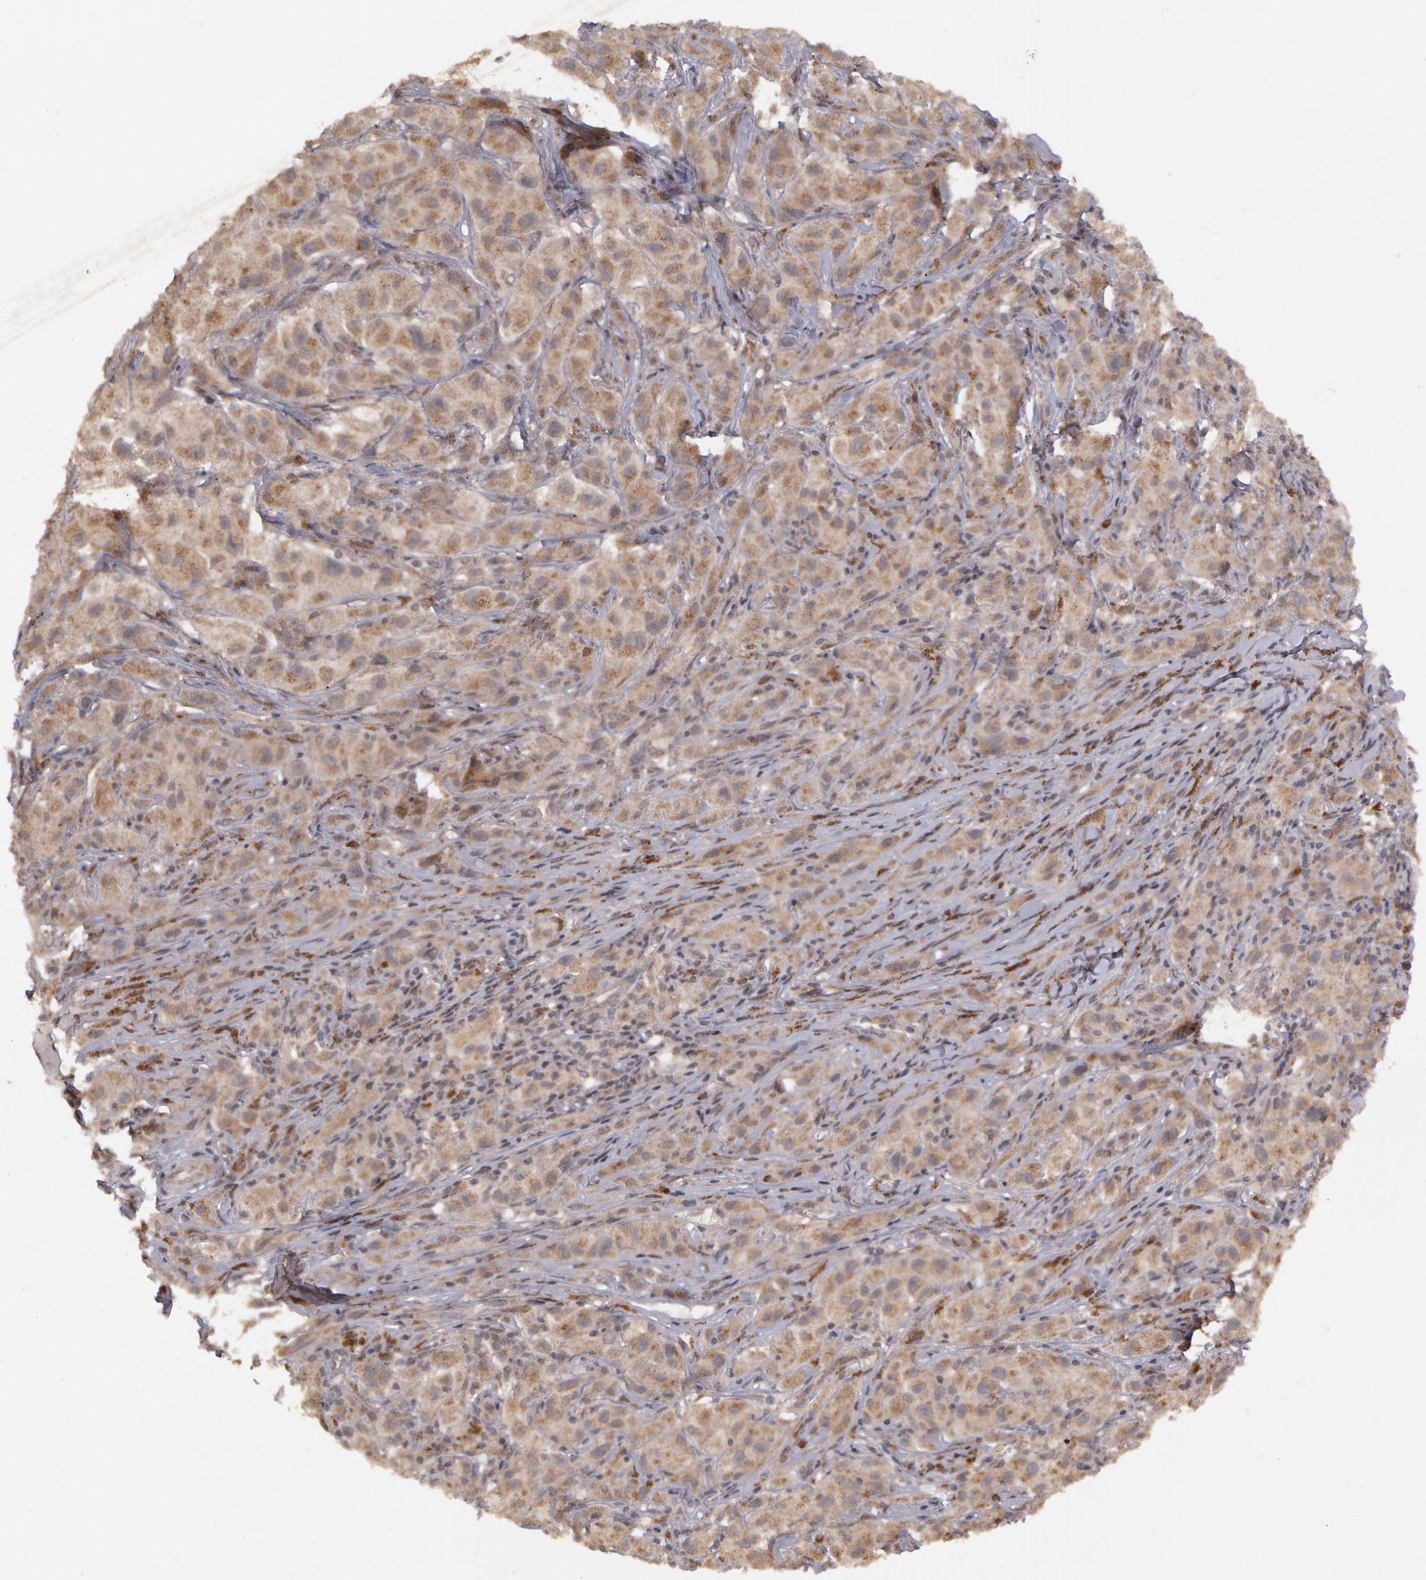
{"staining": {"intensity": "negative", "quantity": "none", "location": "none"}, "tissue": "melanoma", "cell_type": "Tumor cells", "image_type": "cancer", "snomed": [{"axis": "morphology", "description": "Malignant melanoma, NOS"}, {"axis": "topography", "description": "Skin"}], "caption": "The image reveals no staining of tumor cells in malignant melanoma. The staining is performed using DAB (3,3'-diaminobenzidine) brown chromogen with nuclei counter-stained in using hematoxylin.", "gene": "STX5", "patient": {"sex": "male", "age": 56}}